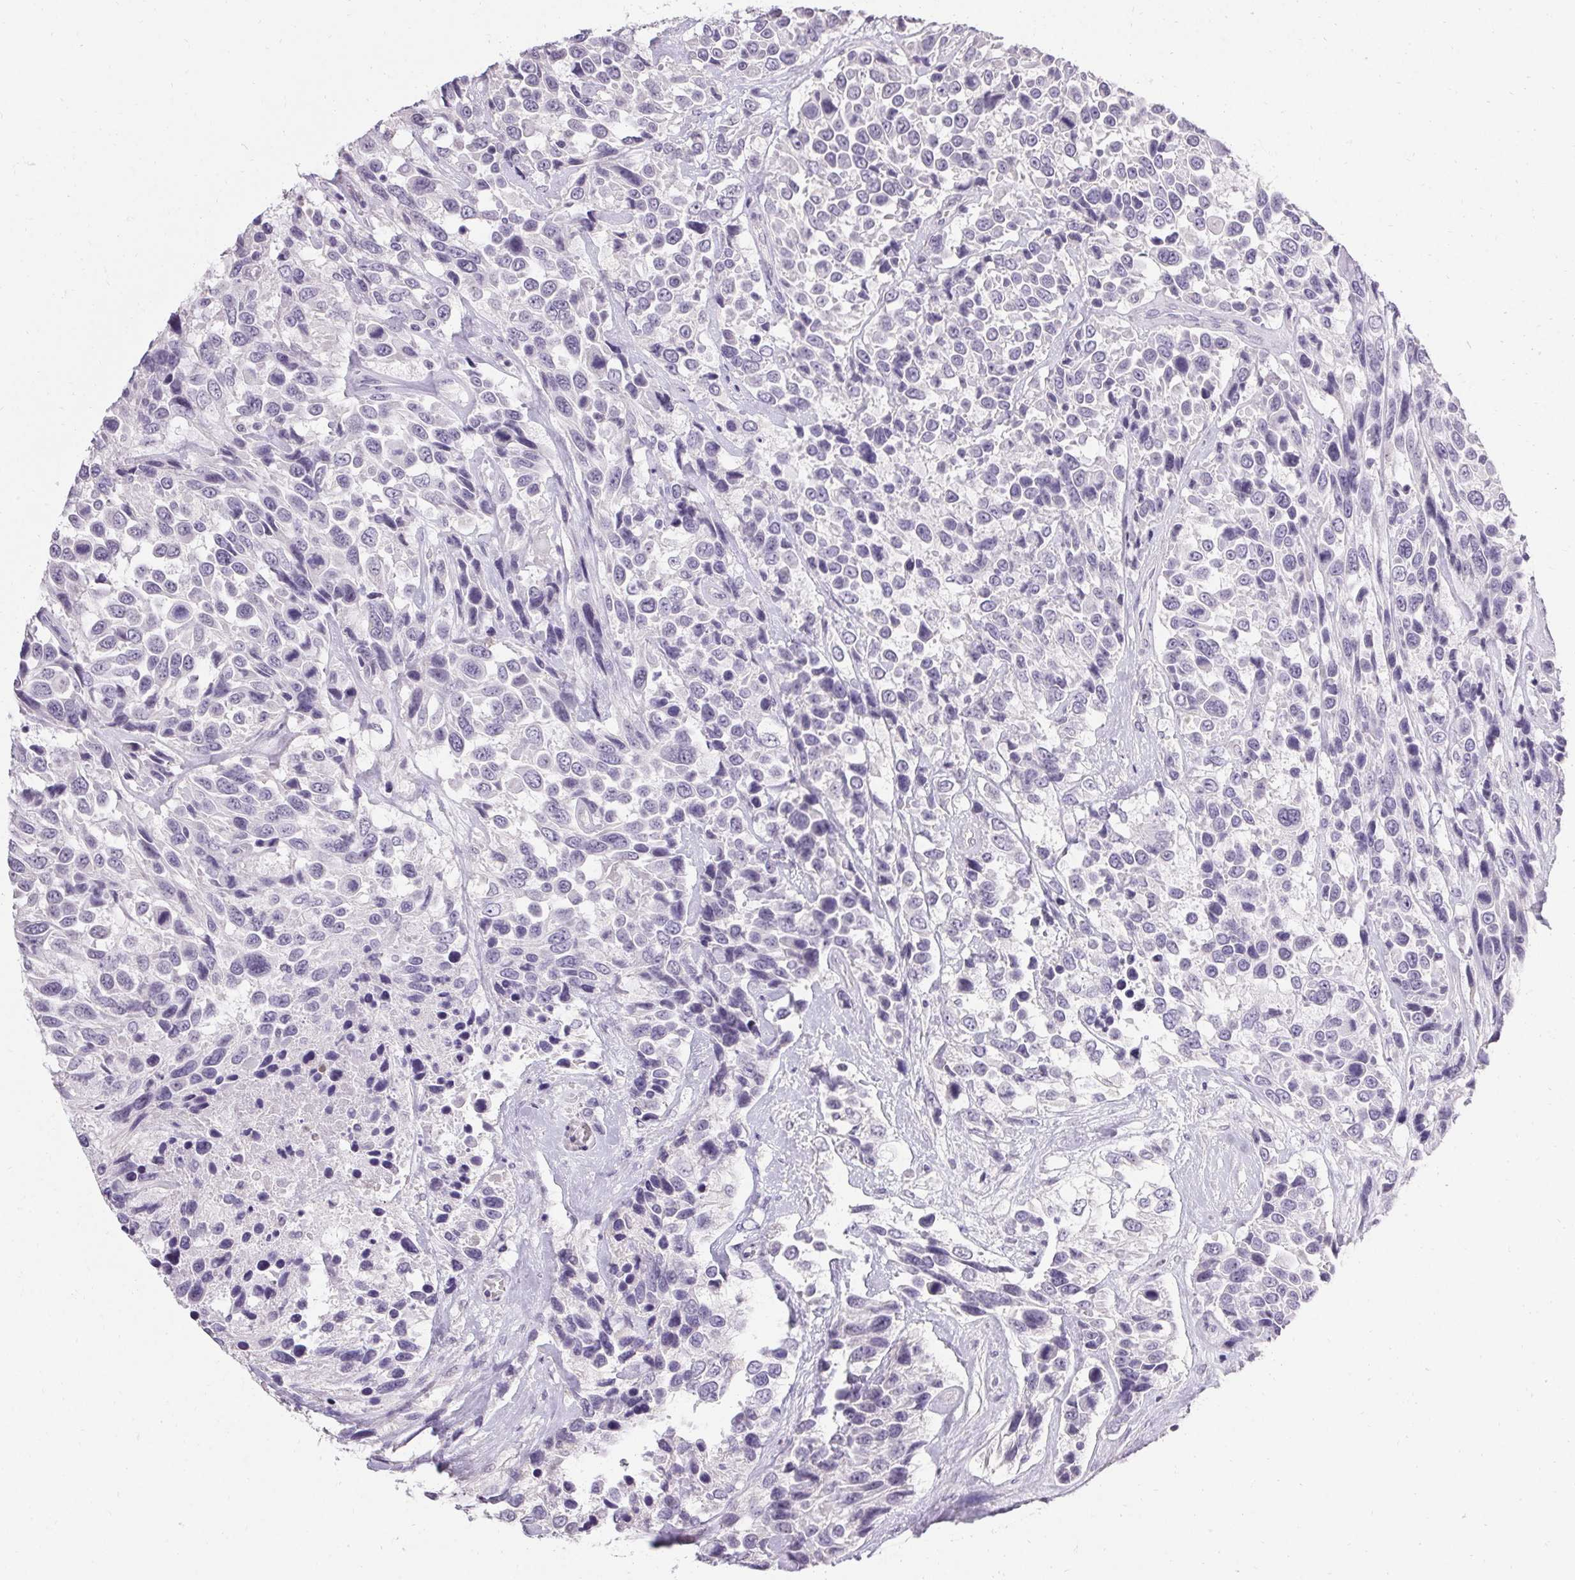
{"staining": {"intensity": "negative", "quantity": "none", "location": "none"}, "tissue": "urothelial cancer", "cell_type": "Tumor cells", "image_type": "cancer", "snomed": [{"axis": "morphology", "description": "Urothelial carcinoma, High grade"}, {"axis": "topography", "description": "Urinary bladder"}], "caption": "Histopathology image shows no protein positivity in tumor cells of high-grade urothelial carcinoma tissue.", "gene": "PMEL", "patient": {"sex": "female", "age": 70}}